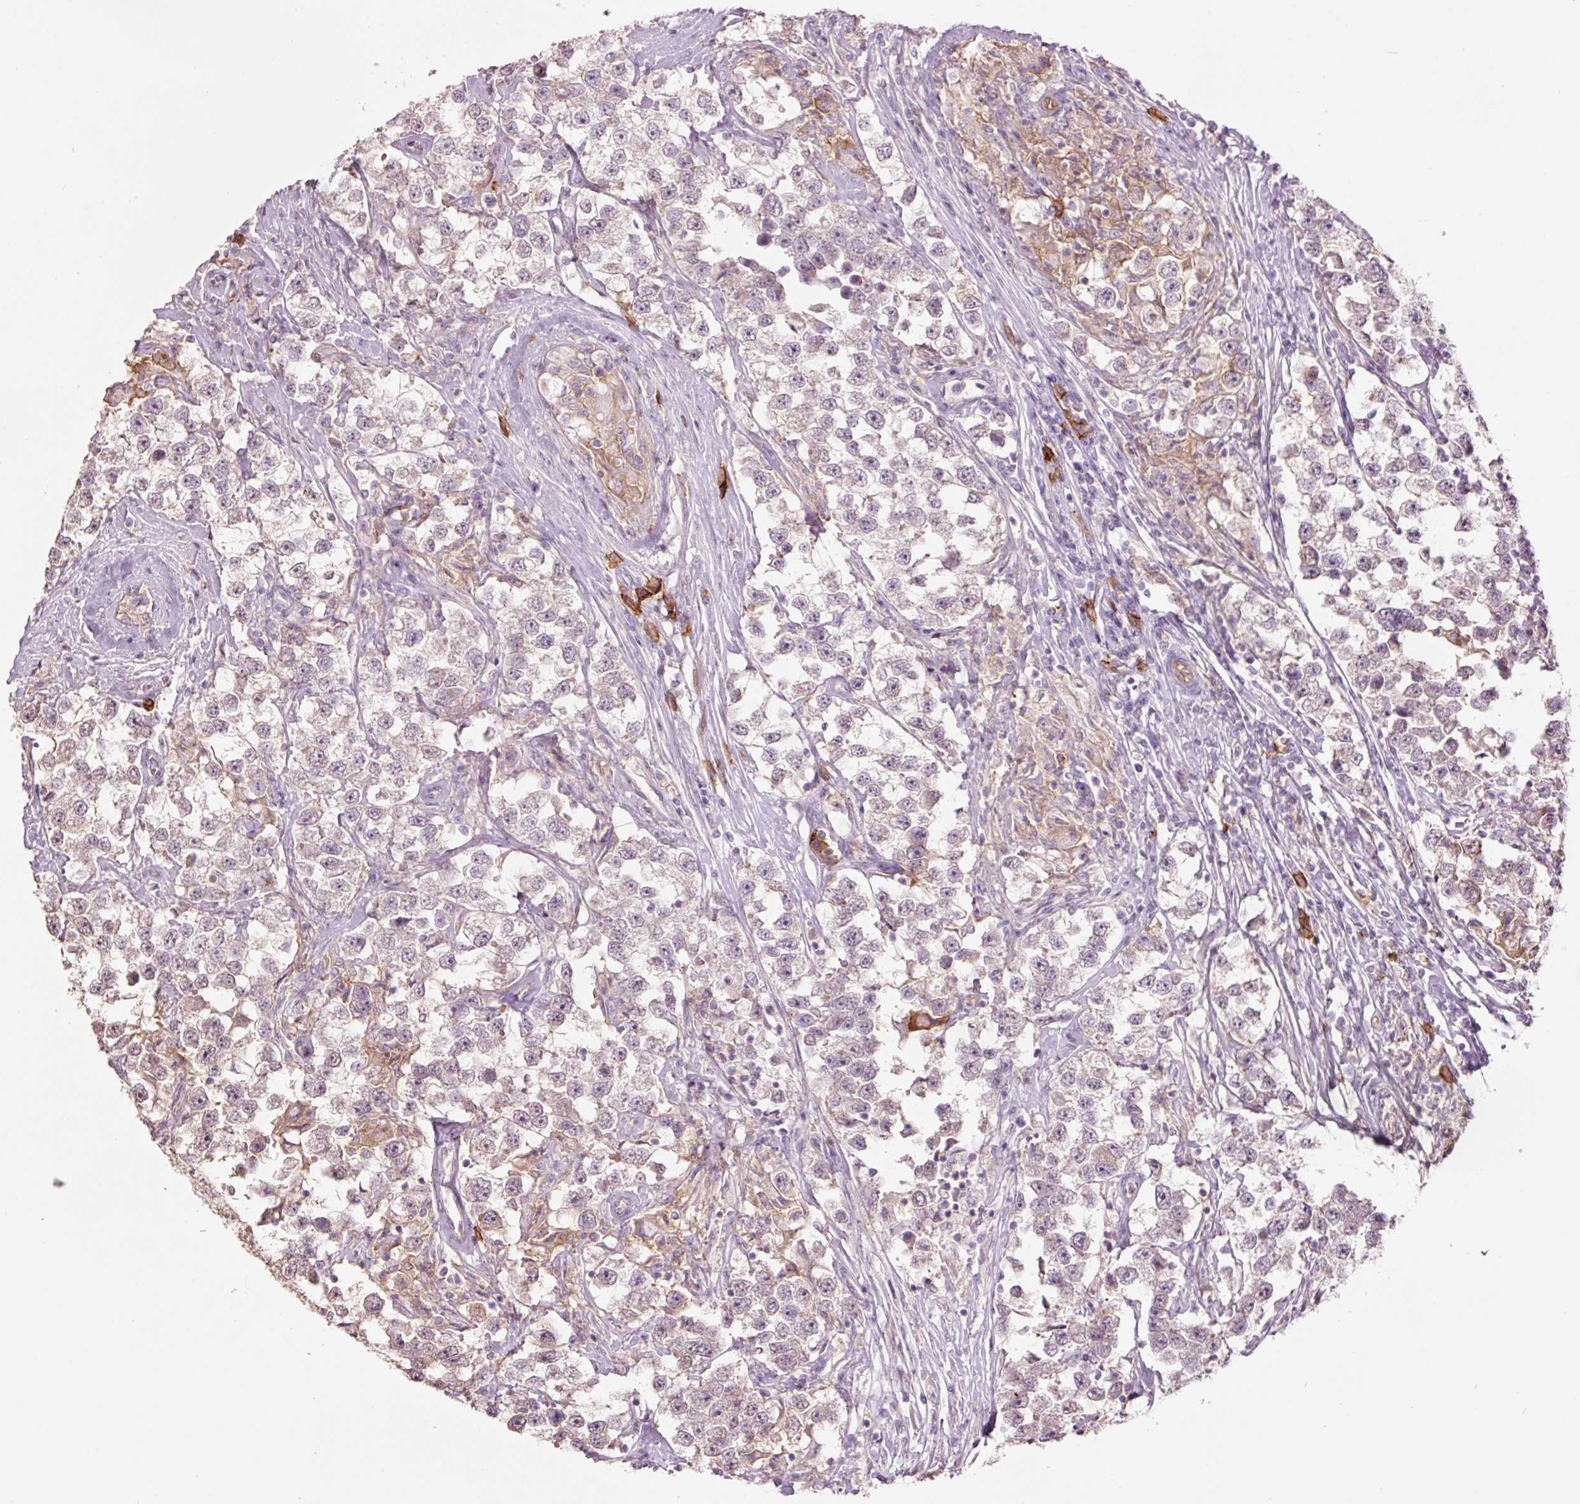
{"staining": {"intensity": "negative", "quantity": "none", "location": "none"}, "tissue": "testis cancer", "cell_type": "Tumor cells", "image_type": "cancer", "snomed": [{"axis": "morphology", "description": "Seminoma, NOS"}, {"axis": "topography", "description": "Testis"}], "caption": "Immunohistochemistry of testis cancer (seminoma) demonstrates no staining in tumor cells.", "gene": "SLC1A4", "patient": {"sex": "male", "age": 46}}